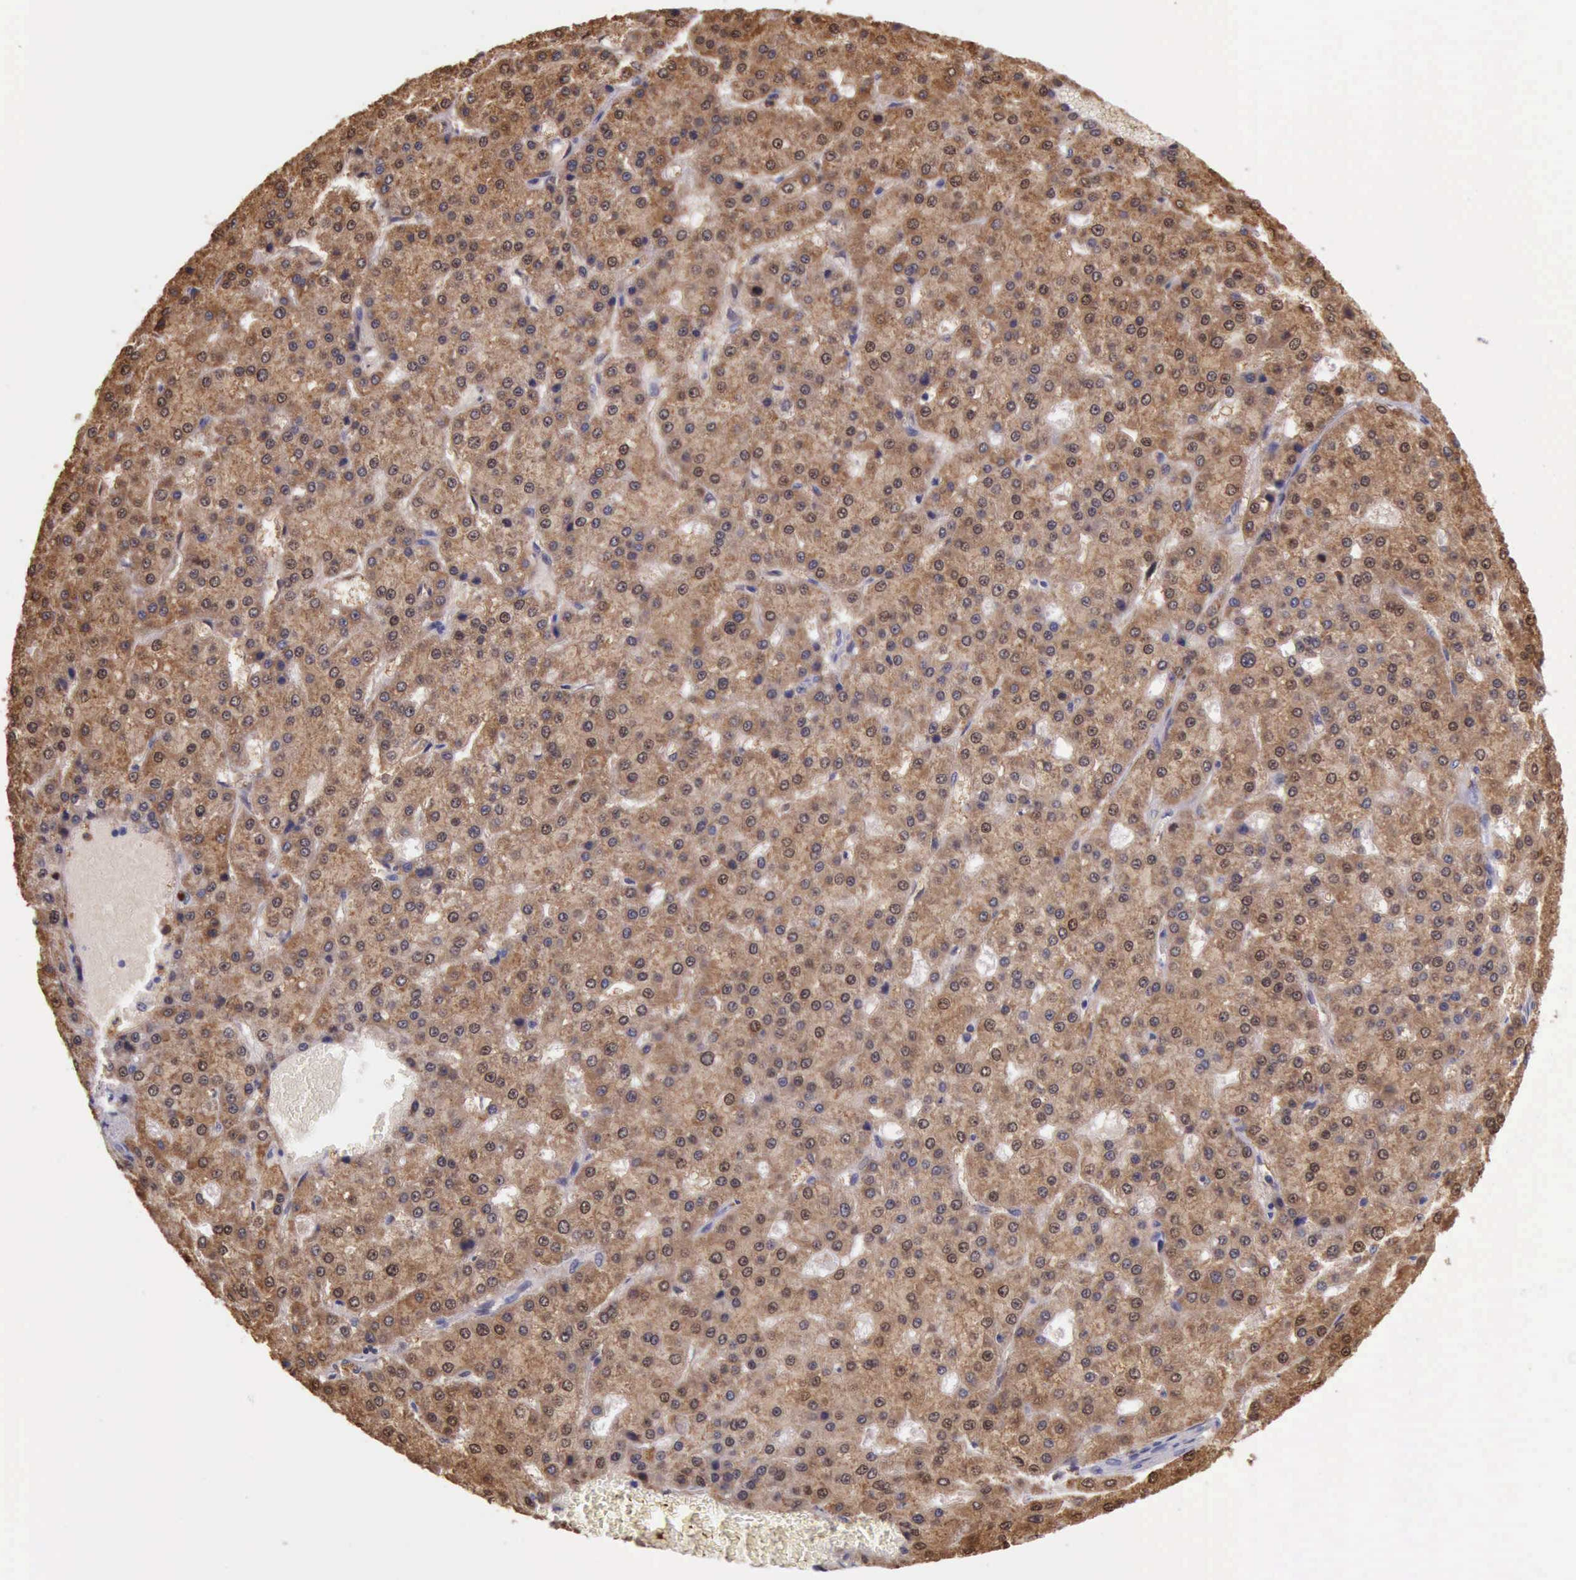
{"staining": {"intensity": "strong", "quantity": ">75%", "location": "cytoplasmic/membranous"}, "tissue": "liver cancer", "cell_type": "Tumor cells", "image_type": "cancer", "snomed": [{"axis": "morphology", "description": "Carcinoma, Hepatocellular, NOS"}, {"axis": "topography", "description": "Liver"}], "caption": "Immunohistochemical staining of liver hepatocellular carcinoma displays strong cytoplasmic/membranous protein expression in approximately >75% of tumor cells.", "gene": "PLEK2", "patient": {"sex": "male", "age": 47}}